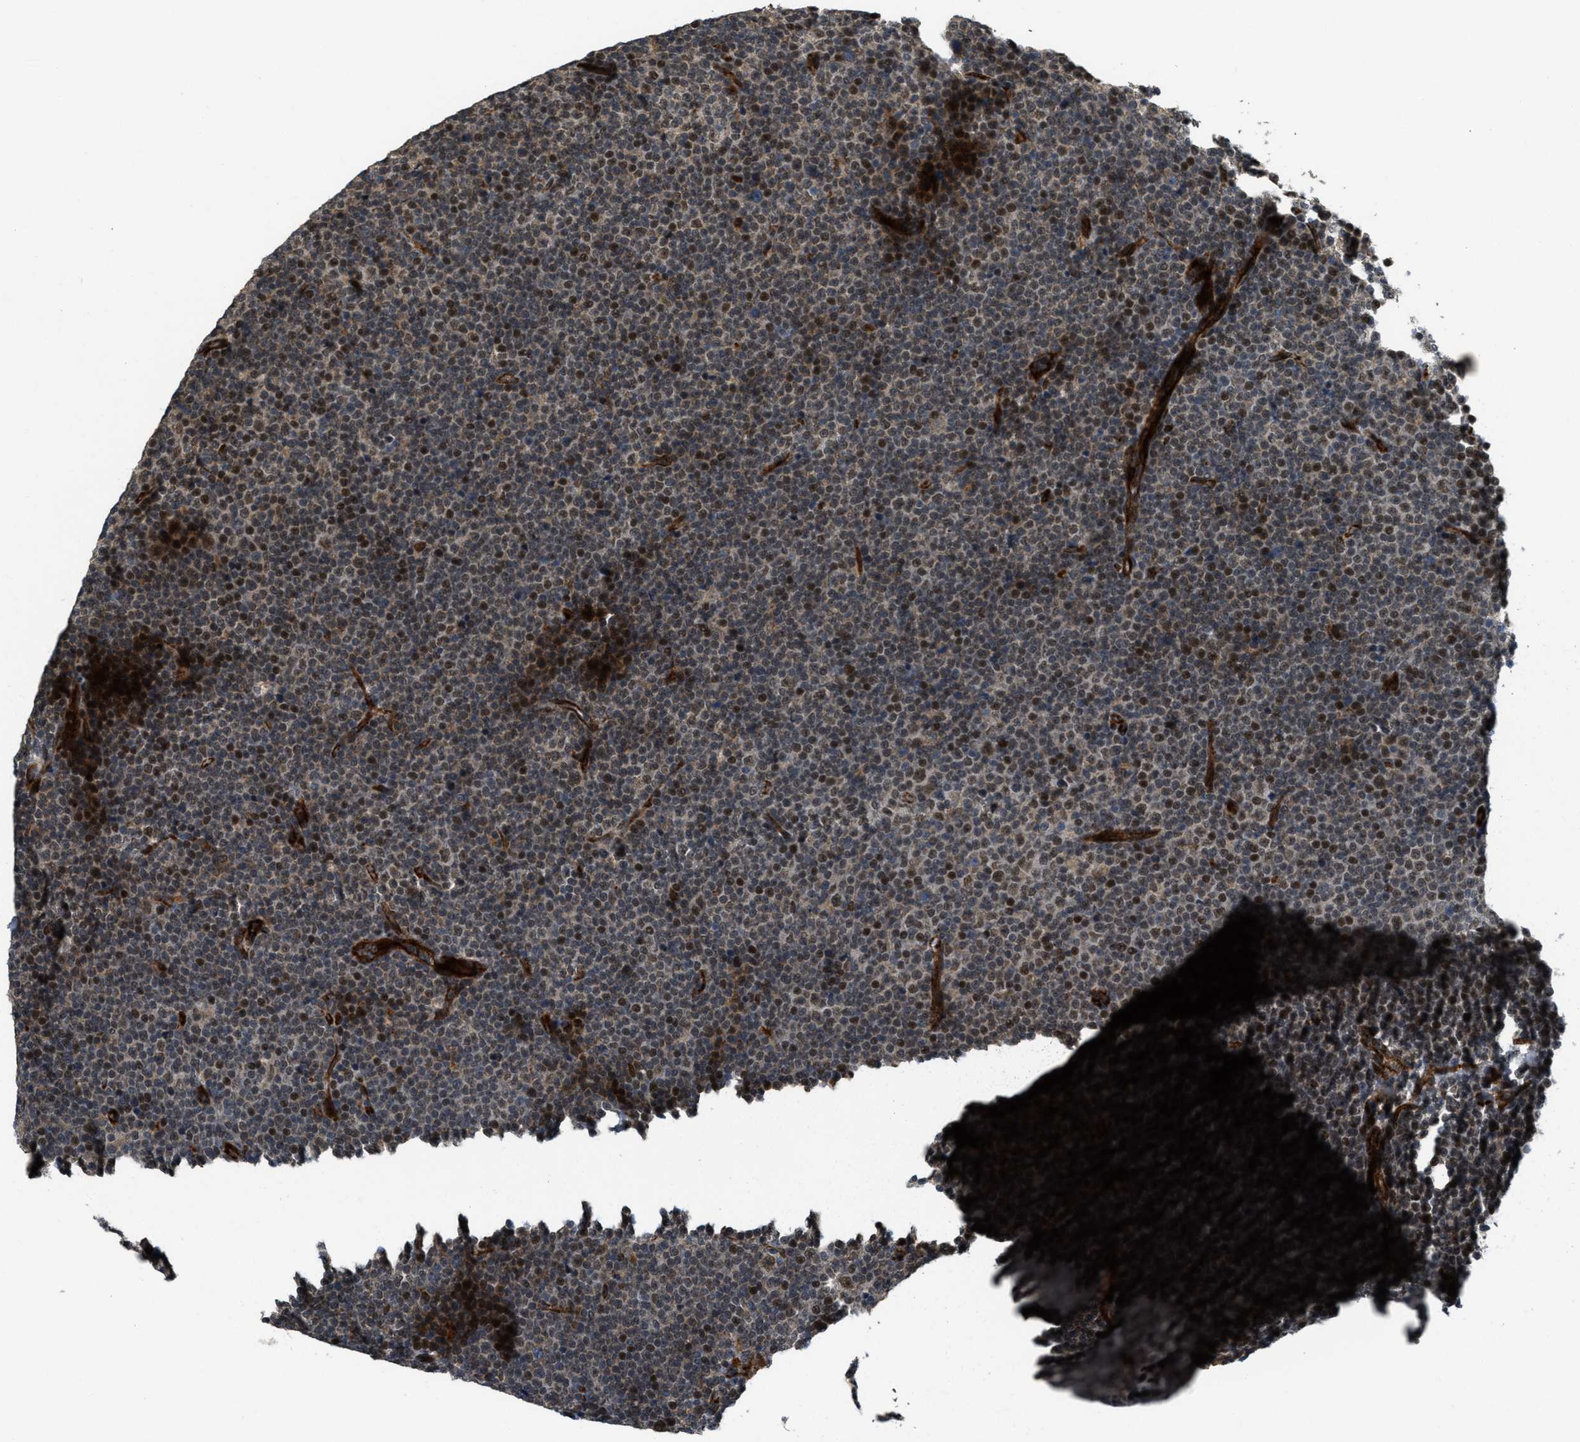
{"staining": {"intensity": "moderate", "quantity": "25%-75%", "location": "nuclear"}, "tissue": "lymphoma", "cell_type": "Tumor cells", "image_type": "cancer", "snomed": [{"axis": "morphology", "description": "Malignant lymphoma, non-Hodgkin's type, Low grade"}, {"axis": "topography", "description": "Lymph node"}], "caption": "Malignant lymphoma, non-Hodgkin's type (low-grade) tissue reveals moderate nuclear expression in approximately 25%-75% of tumor cells The staining was performed using DAB to visualize the protein expression in brown, while the nuclei were stained in blue with hematoxylin (Magnification: 20x).", "gene": "DPF2", "patient": {"sex": "female", "age": 67}}